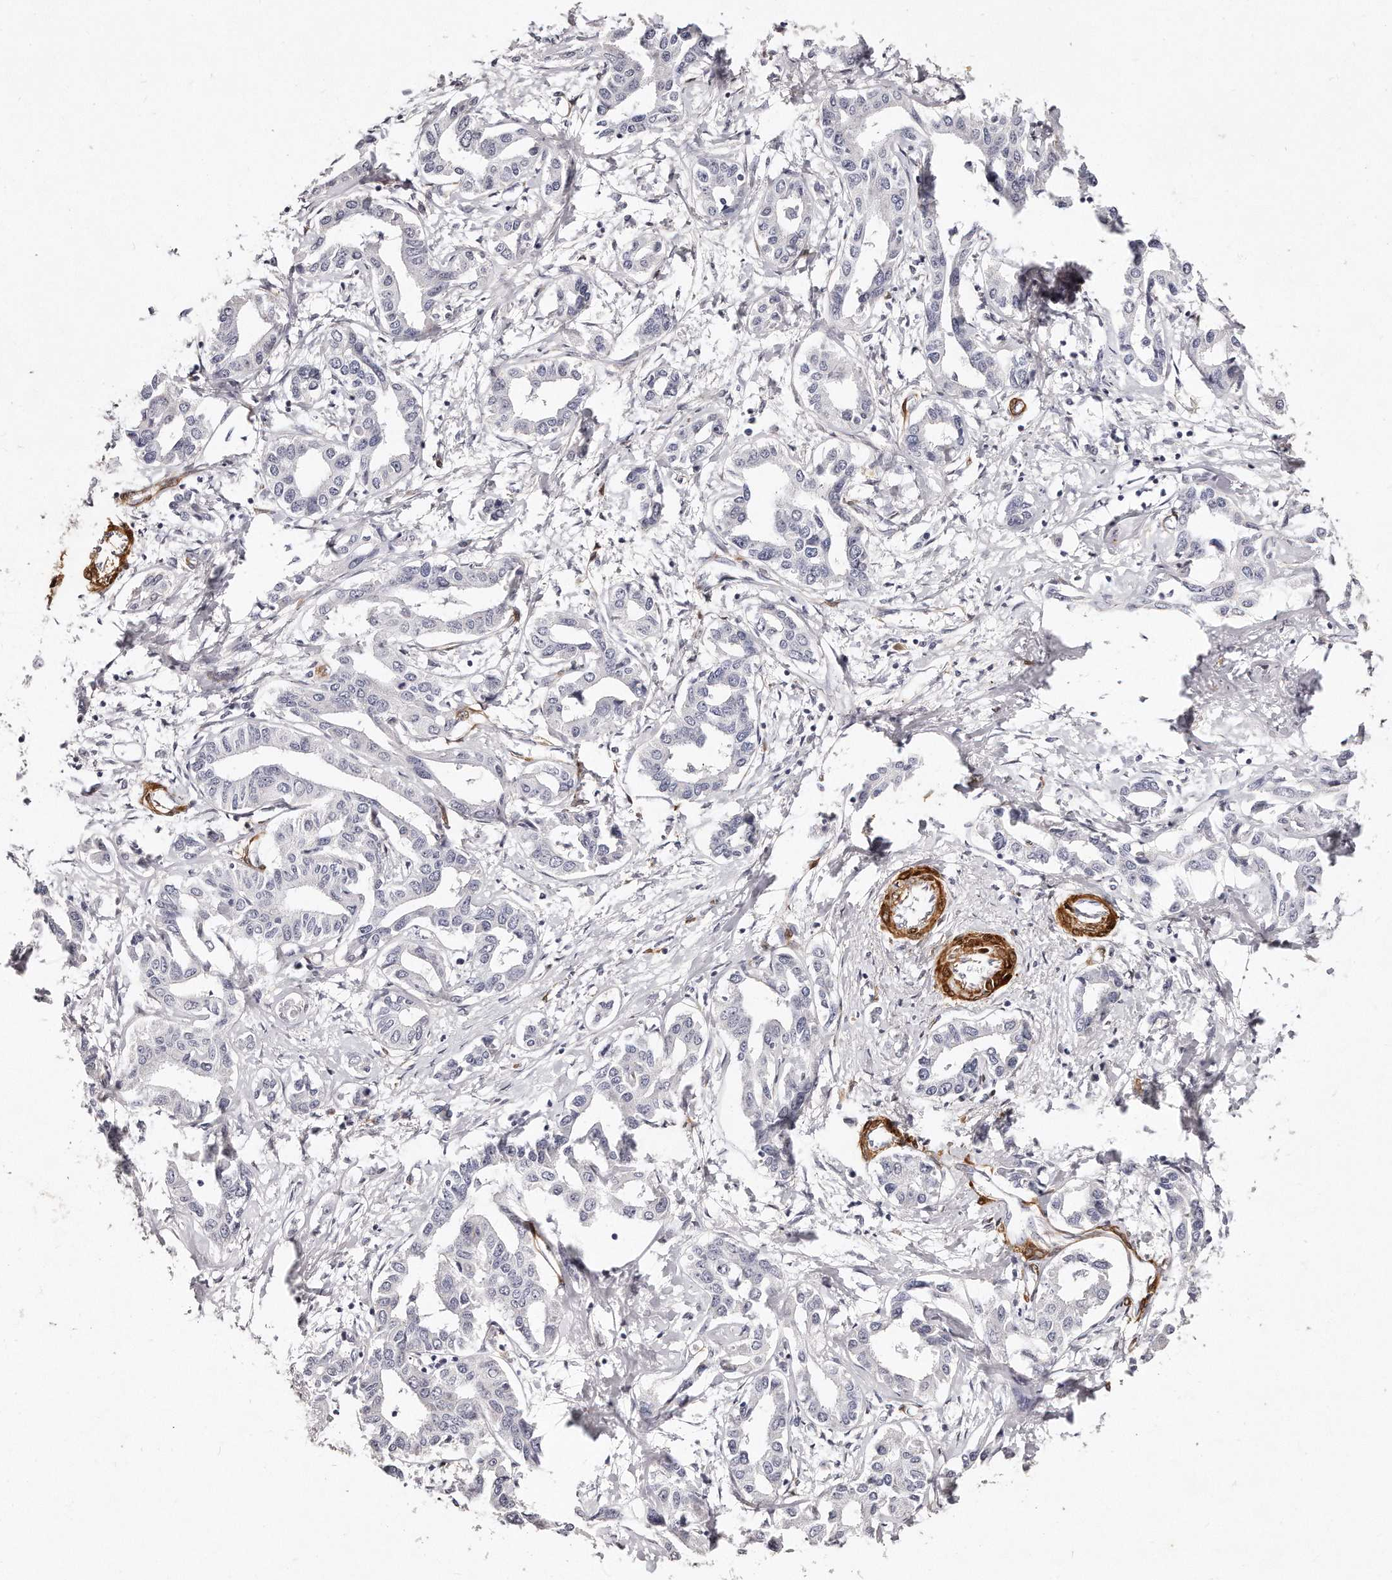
{"staining": {"intensity": "negative", "quantity": "none", "location": "none"}, "tissue": "liver cancer", "cell_type": "Tumor cells", "image_type": "cancer", "snomed": [{"axis": "morphology", "description": "Cholangiocarcinoma"}, {"axis": "topography", "description": "Liver"}], "caption": "Immunohistochemistry histopathology image of neoplastic tissue: human liver cholangiocarcinoma stained with DAB (3,3'-diaminobenzidine) exhibits no significant protein positivity in tumor cells.", "gene": "LMOD1", "patient": {"sex": "male", "age": 59}}